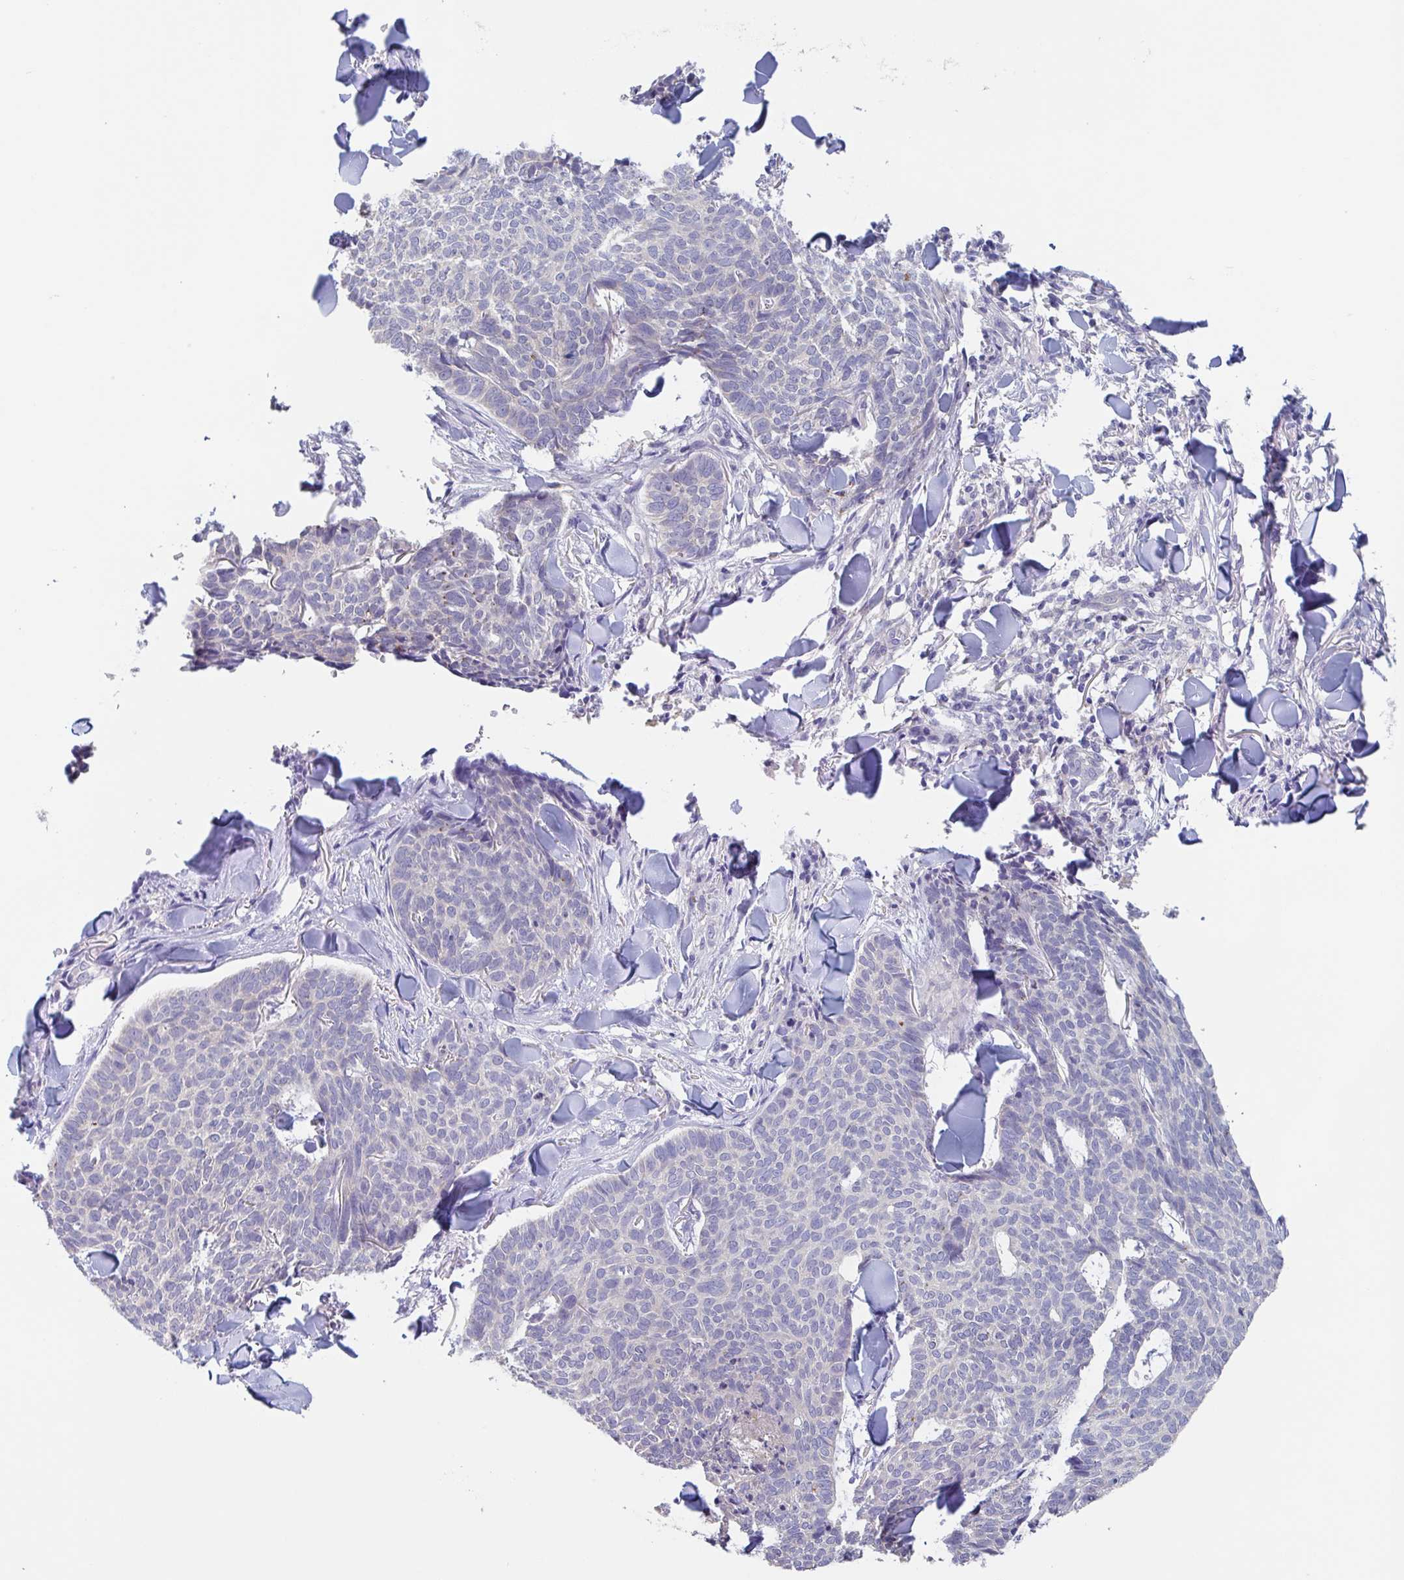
{"staining": {"intensity": "negative", "quantity": "none", "location": "none"}, "tissue": "skin cancer", "cell_type": "Tumor cells", "image_type": "cancer", "snomed": [{"axis": "morphology", "description": "Normal tissue, NOS"}, {"axis": "morphology", "description": "Basal cell carcinoma"}, {"axis": "topography", "description": "Skin"}], "caption": "This is an immunohistochemistry (IHC) micrograph of human skin cancer. There is no positivity in tumor cells.", "gene": "CHMP5", "patient": {"sex": "male", "age": 50}}